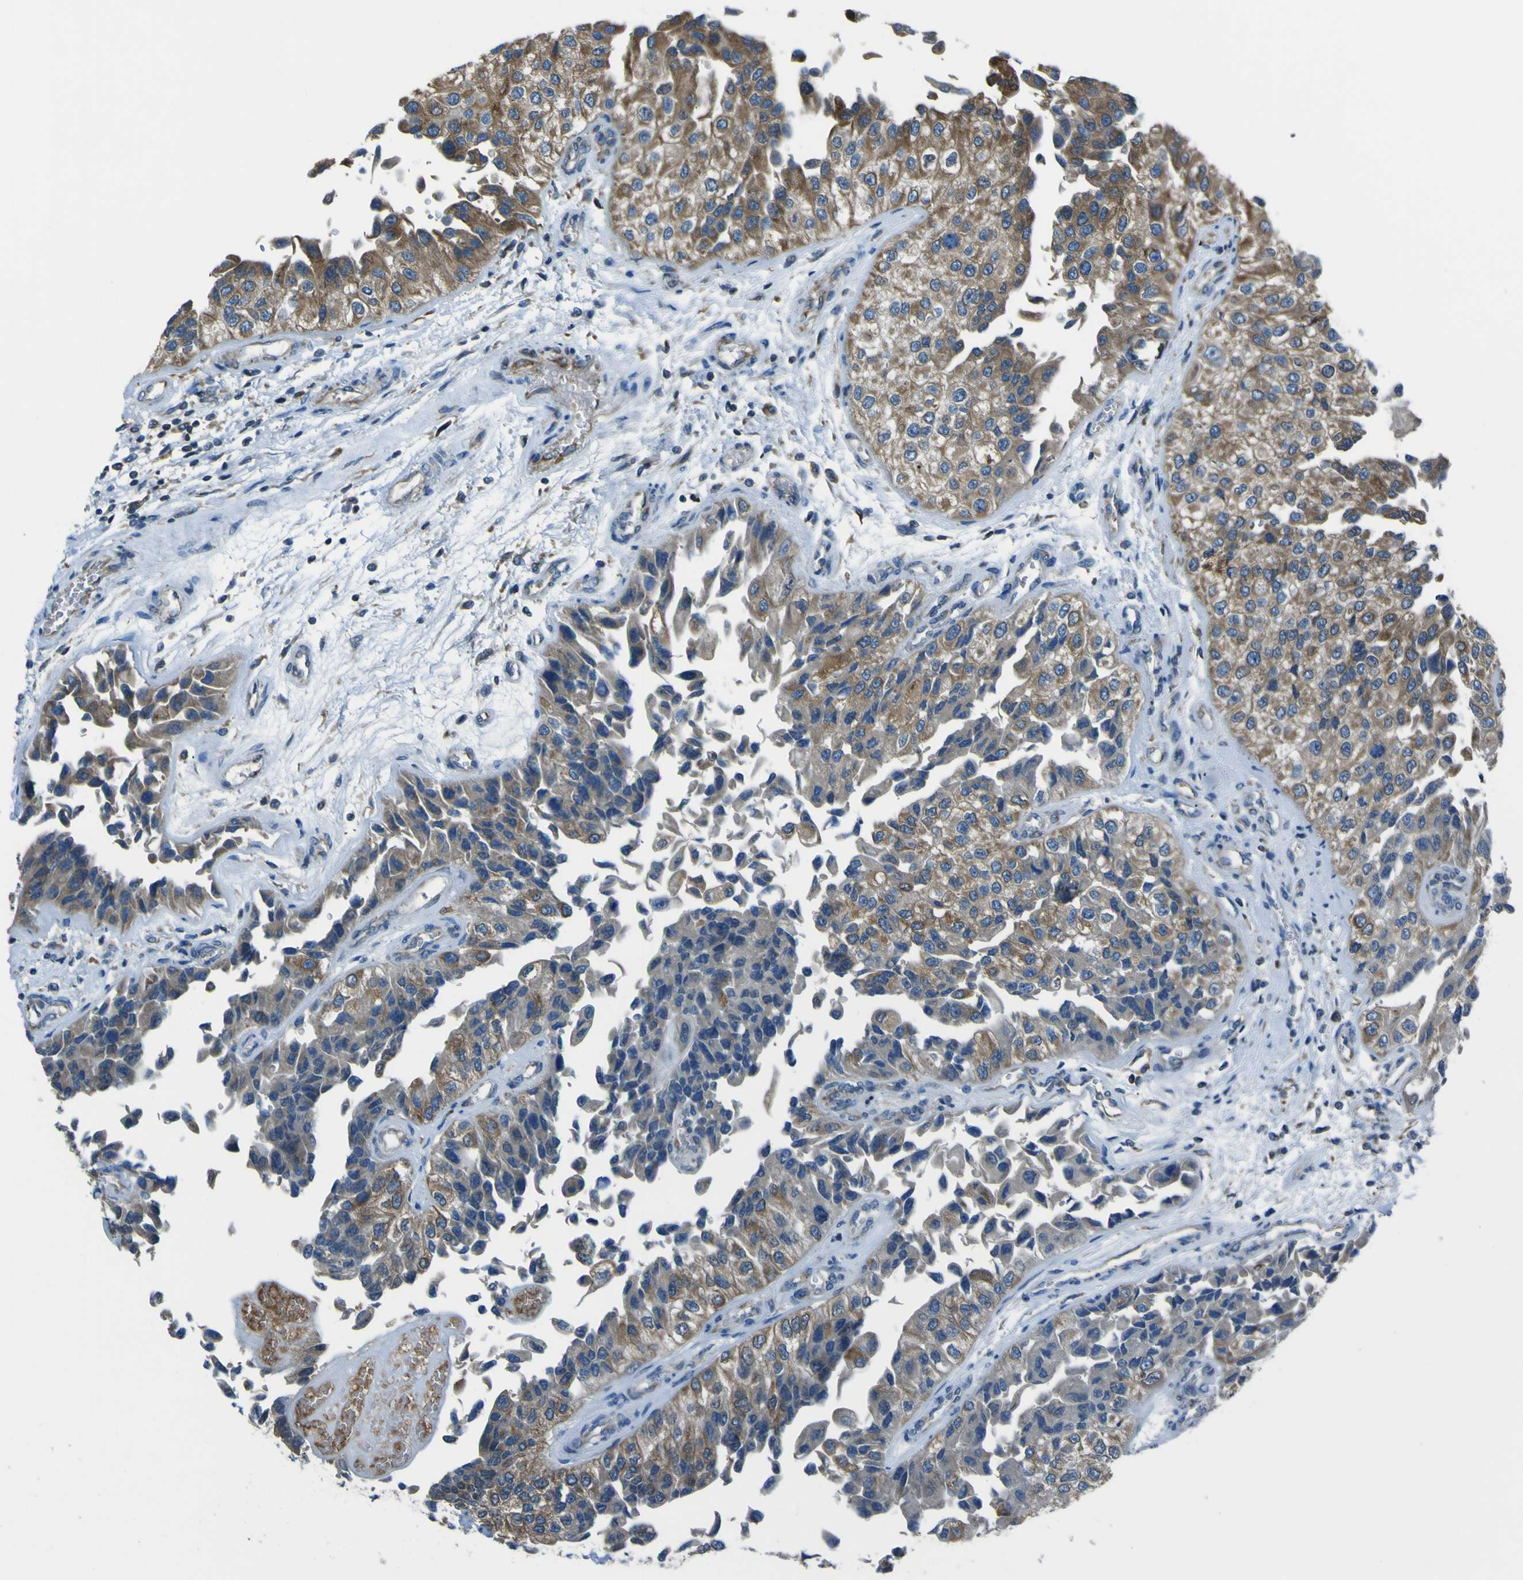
{"staining": {"intensity": "strong", "quantity": ">75%", "location": "cytoplasmic/membranous"}, "tissue": "urothelial cancer", "cell_type": "Tumor cells", "image_type": "cancer", "snomed": [{"axis": "morphology", "description": "Urothelial carcinoma, High grade"}, {"axis": "topography", "description": "Kidney"}, {"axis": "topography", "description": "Urinary bladder"}], "caption": "Protein analysis of urothelial cancer tissue exhibits strong cytoplasmic/membranous expression in approximately >75% of tumor cells.", "gene": "STIM1", "patient": {"sex": "male", "age": 77}}